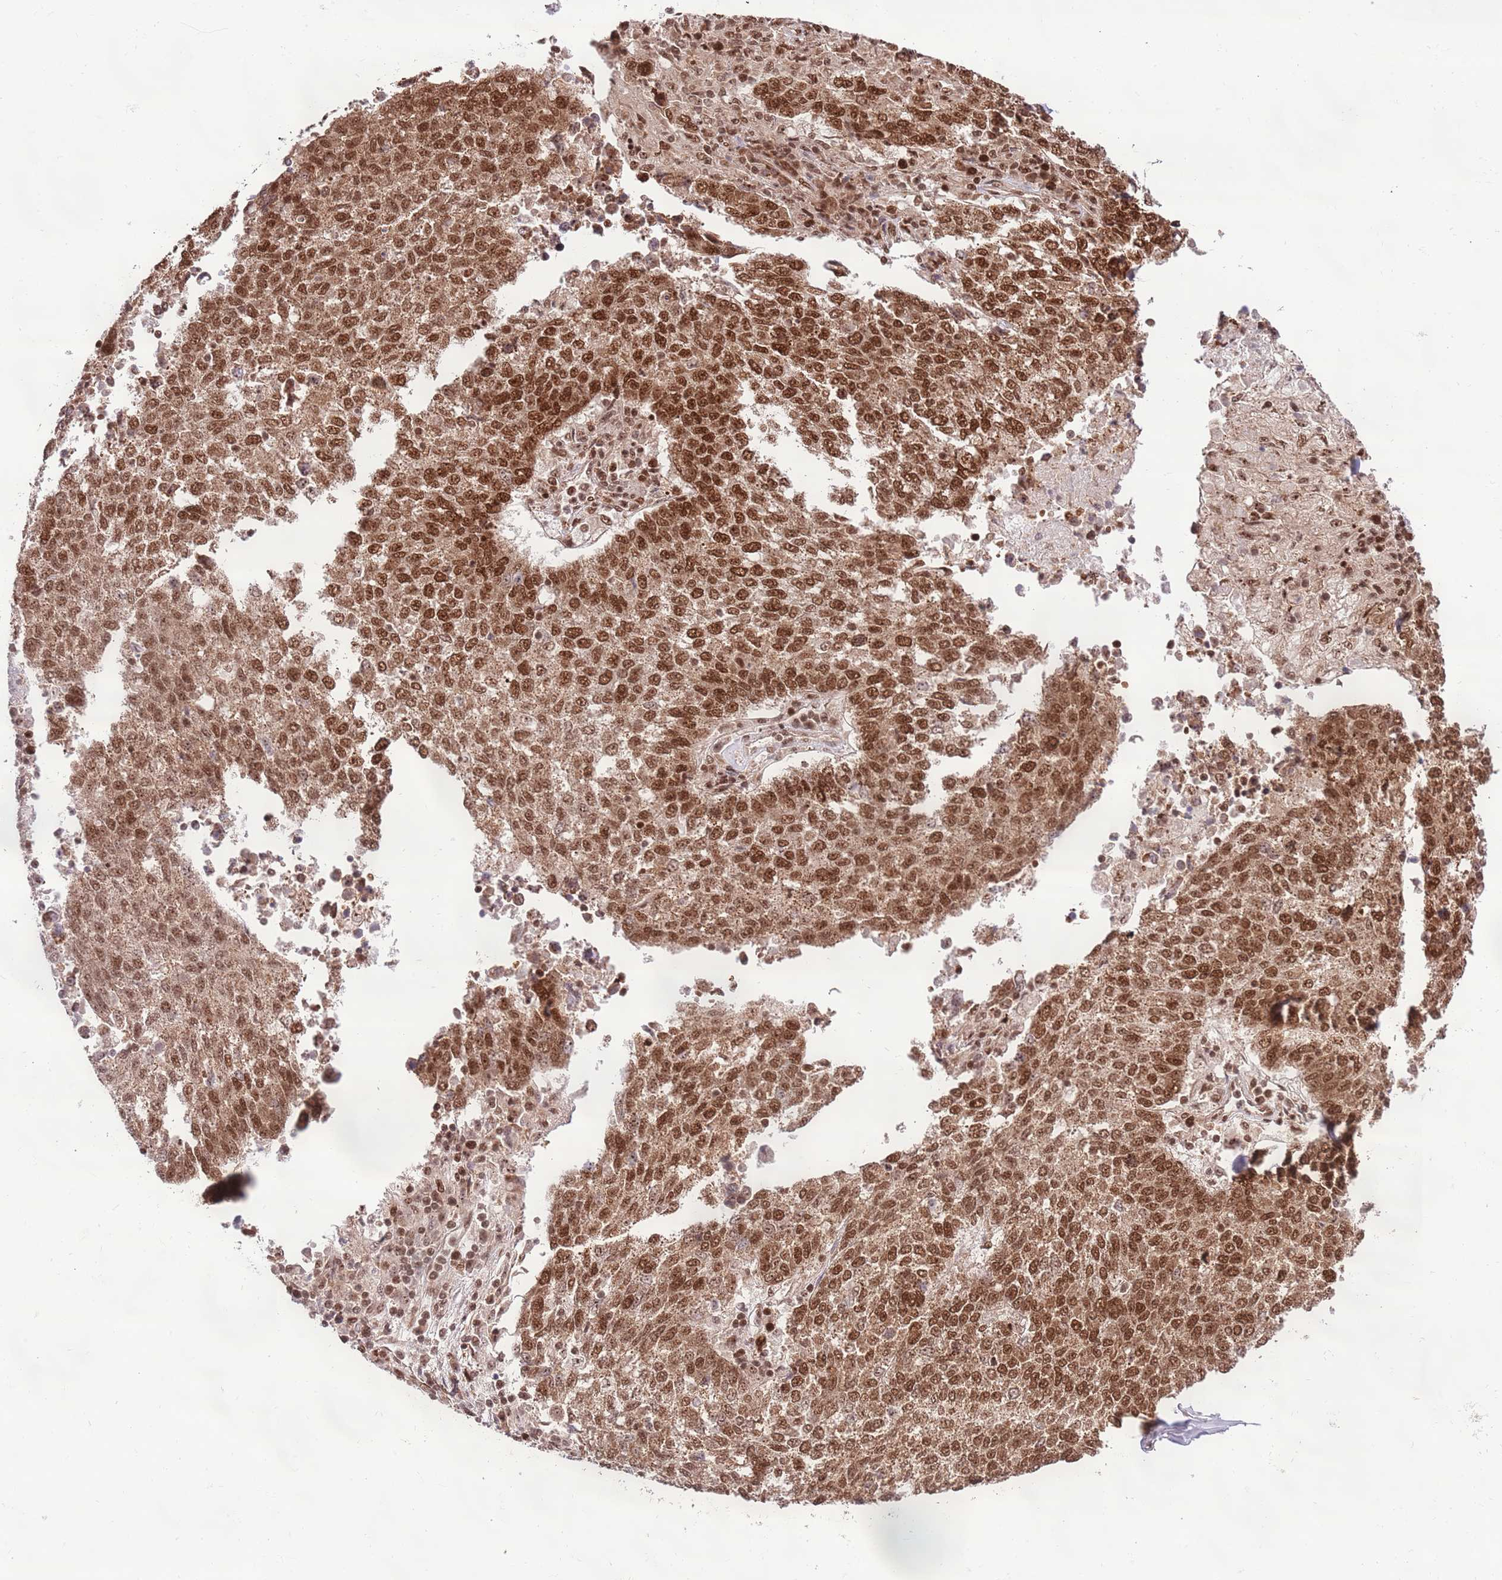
{"staining": {"intensity": "moderate", "quantity": ">75%", "location": "cytoplasmic/membranous,nuclear"}, "tissue": "lung cancer", "cell_type": "Tumor cells", "image_type": "cancer", "snomed": [{"axis": "morphology", "description": "Squamous cell carcinoma, NOS"}, {"axis": "topography", "description": "Lung"}], "caption": "Immunohistochemistry (IHC) photomicrograph of neoplastic tissue: human lung cancer (squamous cell carcinoma) stained using IHC displays medium levels of moderate protein expression localized specifically in the cytoplasmic/membranous and nuclear of tumor cells, appearing as a cytoplasmic/membranous and nuclear brown color.", "gene": "RIF1", "patient": {"sex": "male", "age": 73}}